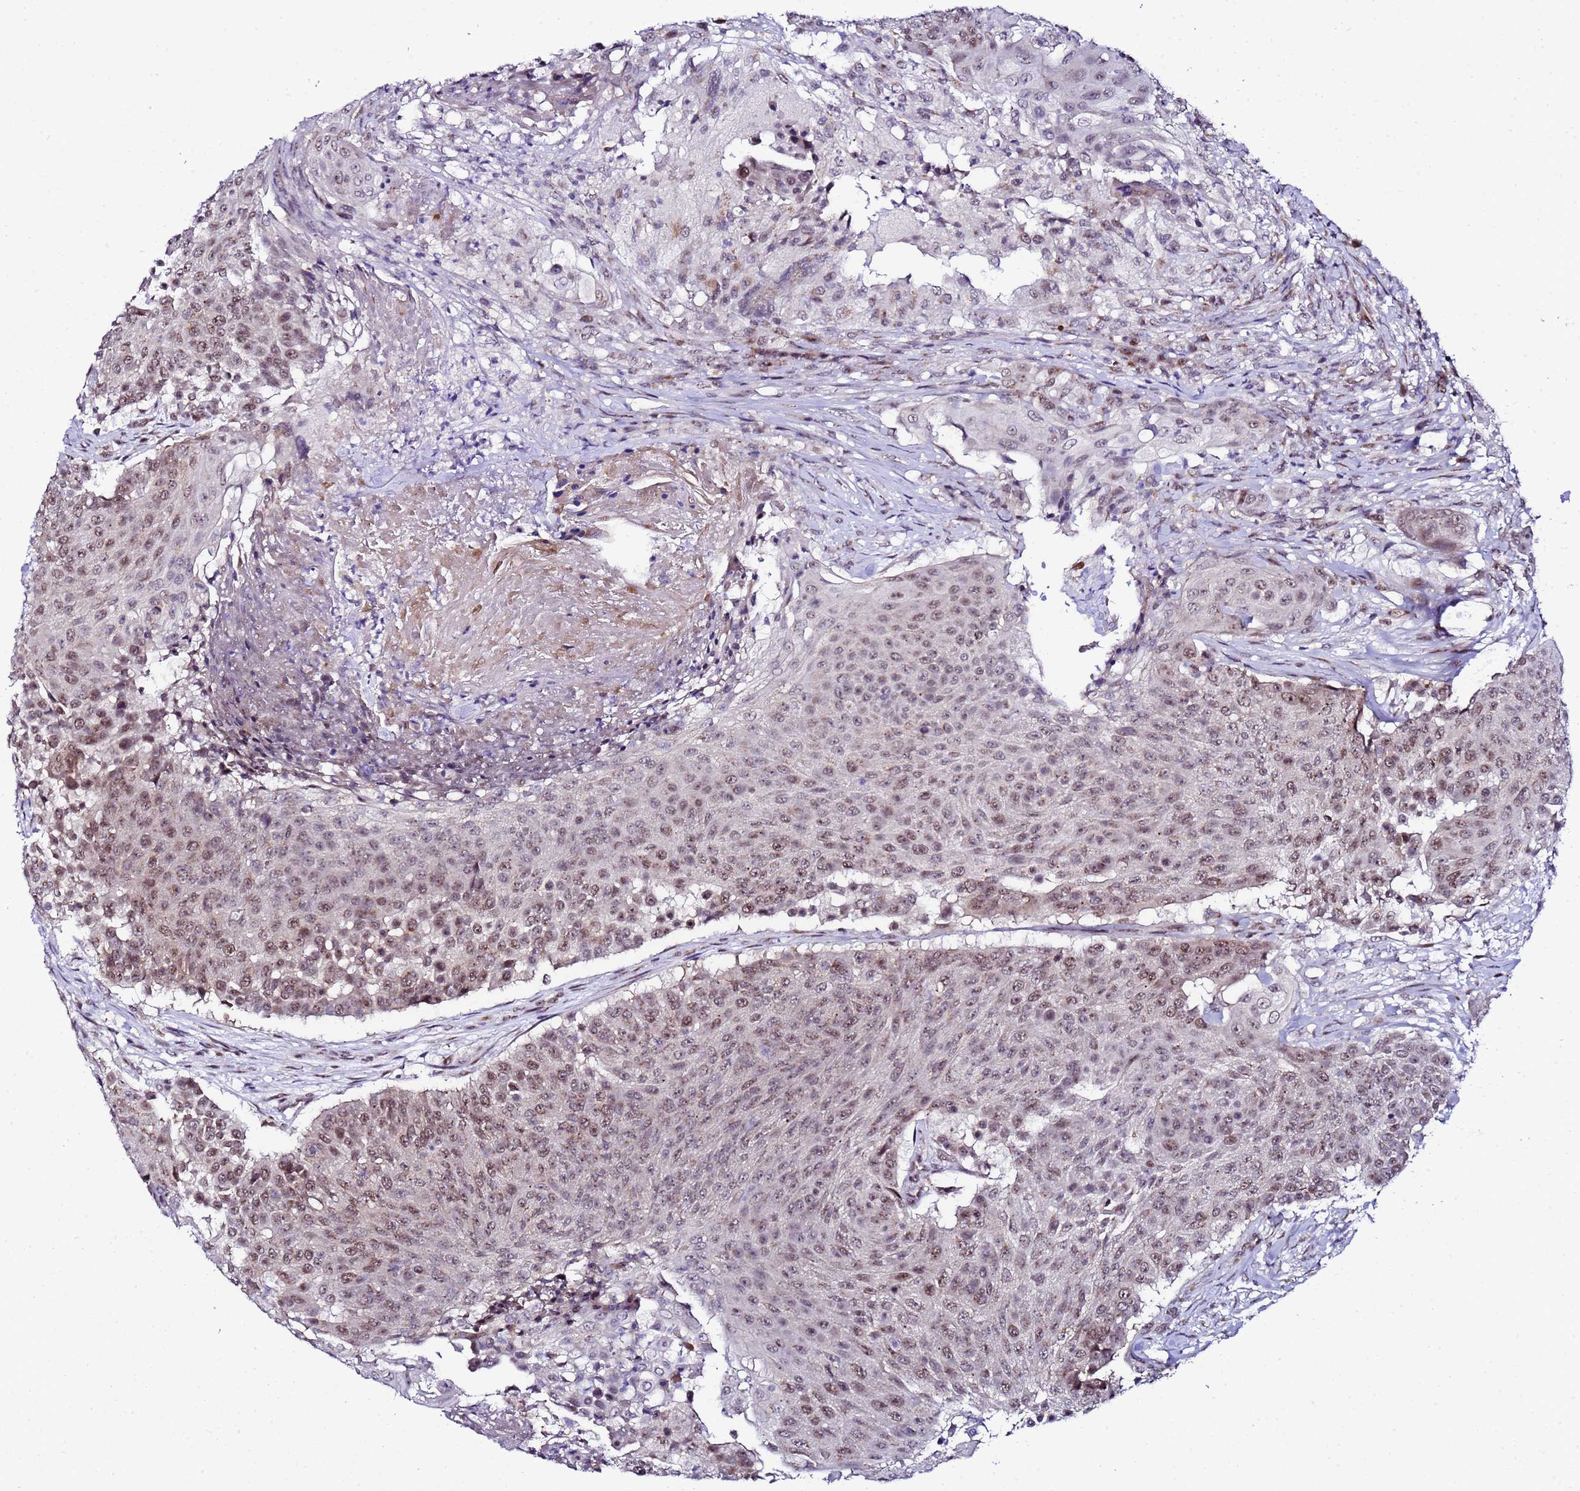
{"staining": {"intensity": "moderate", "quantity": ">75%", "location": "nuclear"}, "tissue": "urothelial cancer", "cell_type": "Tumor cells", "image_type": "cancer", "snomed": [{"axis": "morphology", "description": "Urothelial carcinoma, High grade"}, {"axis": "topography", "description": "Urinary bladder"}], "caption": "Immunohistochemistry (IHC) (DAB) staining of urothelial cancer displays moderate nuclear protein expression in approximately >75% of tumor cells.", "gene": "C19orf47", "patient": {"sex": "female", "age": 63}}